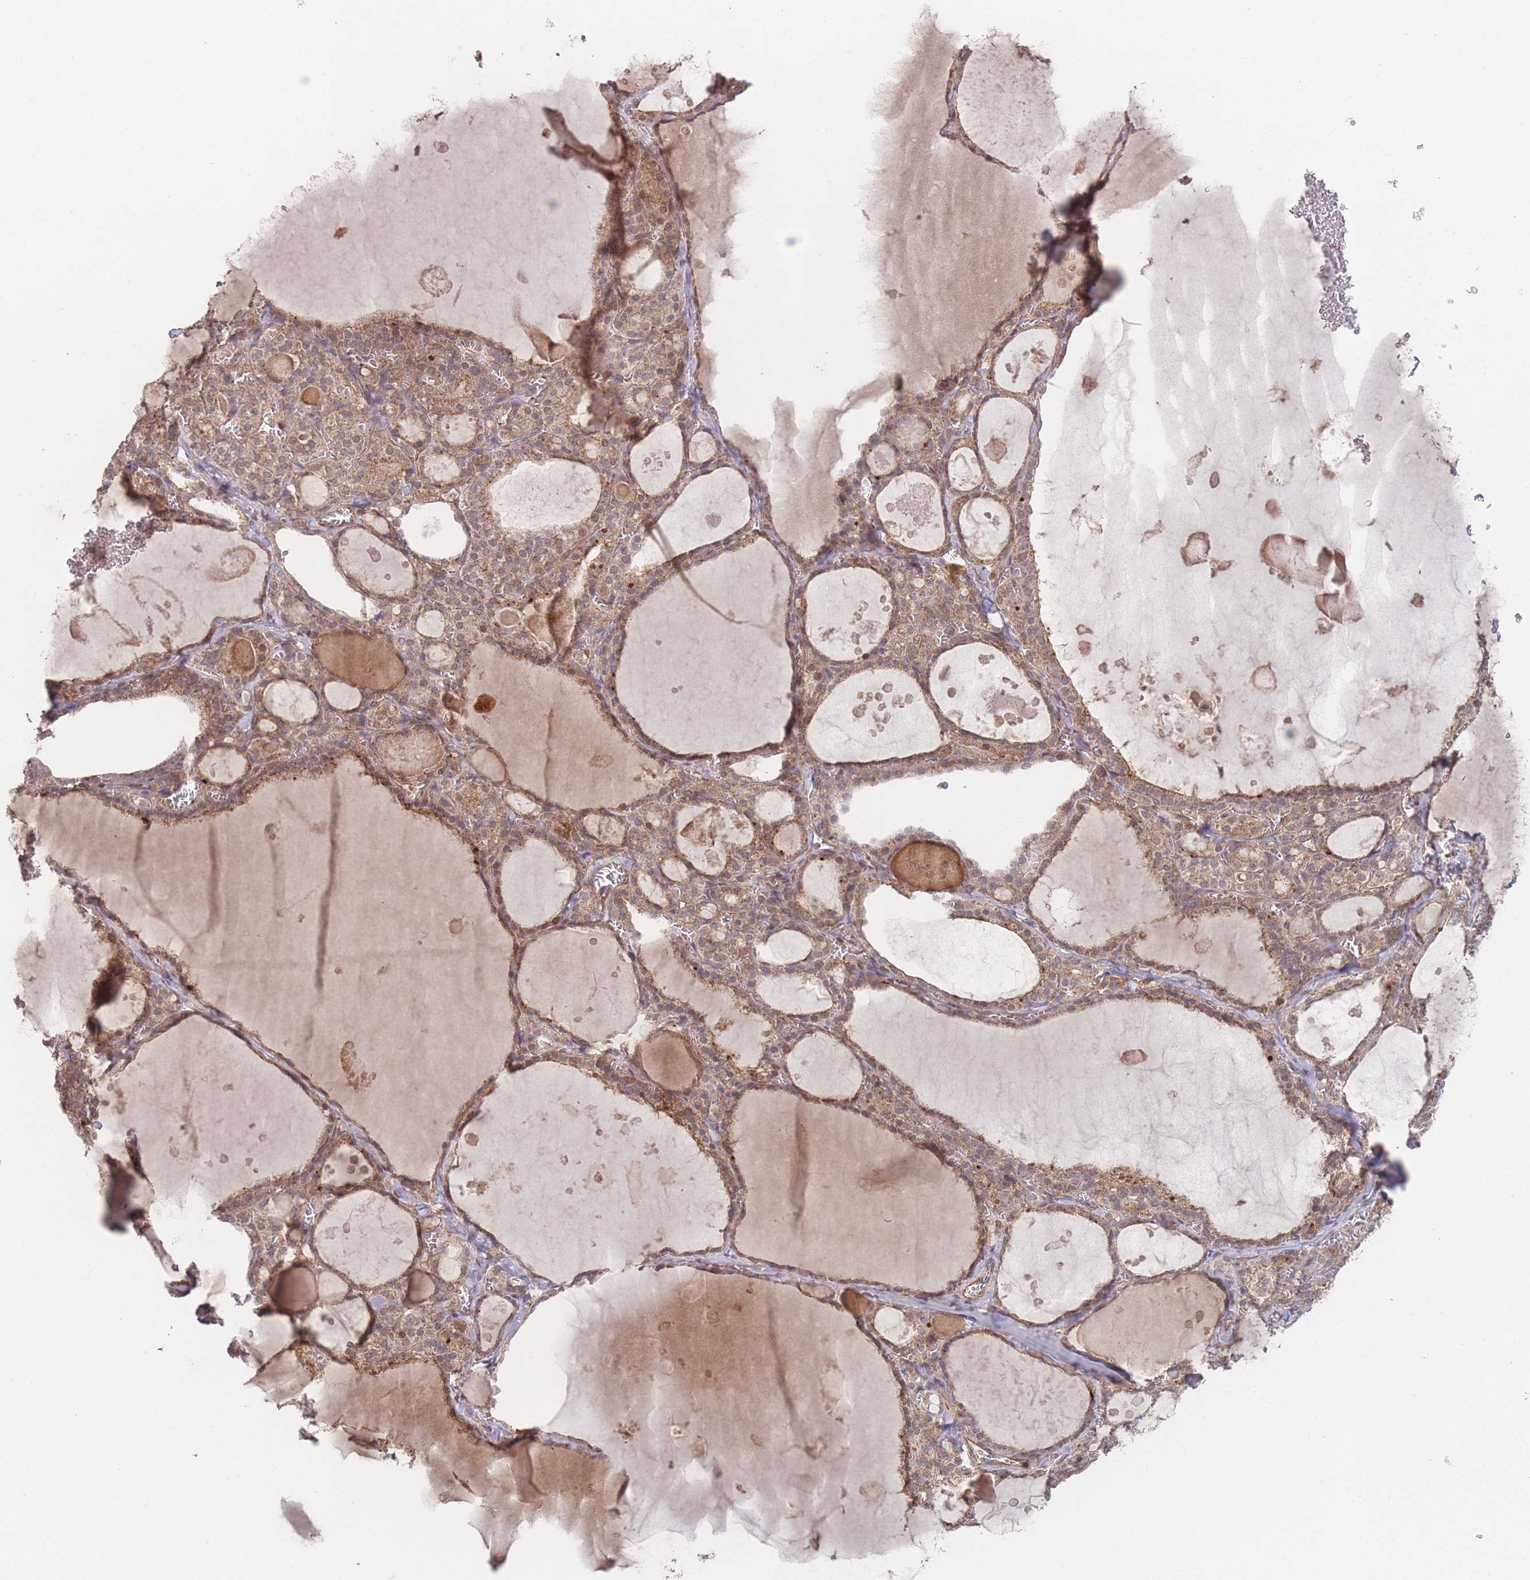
{"staining": {"intensity": "moderate", "quantity": ">75%", "location": "cytoplasmic/membranous"}, "tissue": "thyroid gland", "cell_type": "Glandular cells", "image_type": "normal", "snomed": [{"axis": "morphology", "description": "Normal tissue, NOS"}, {"axis": "topography", "description": "Thyroid gland"}], "caption": "The immunohistochemical stain shows moderate cytoplasmic/membranous expression in glandular cells of benign thyroid gland.", "gene": "PXMP4", "patient": {"sex": "male", "age": 56}}